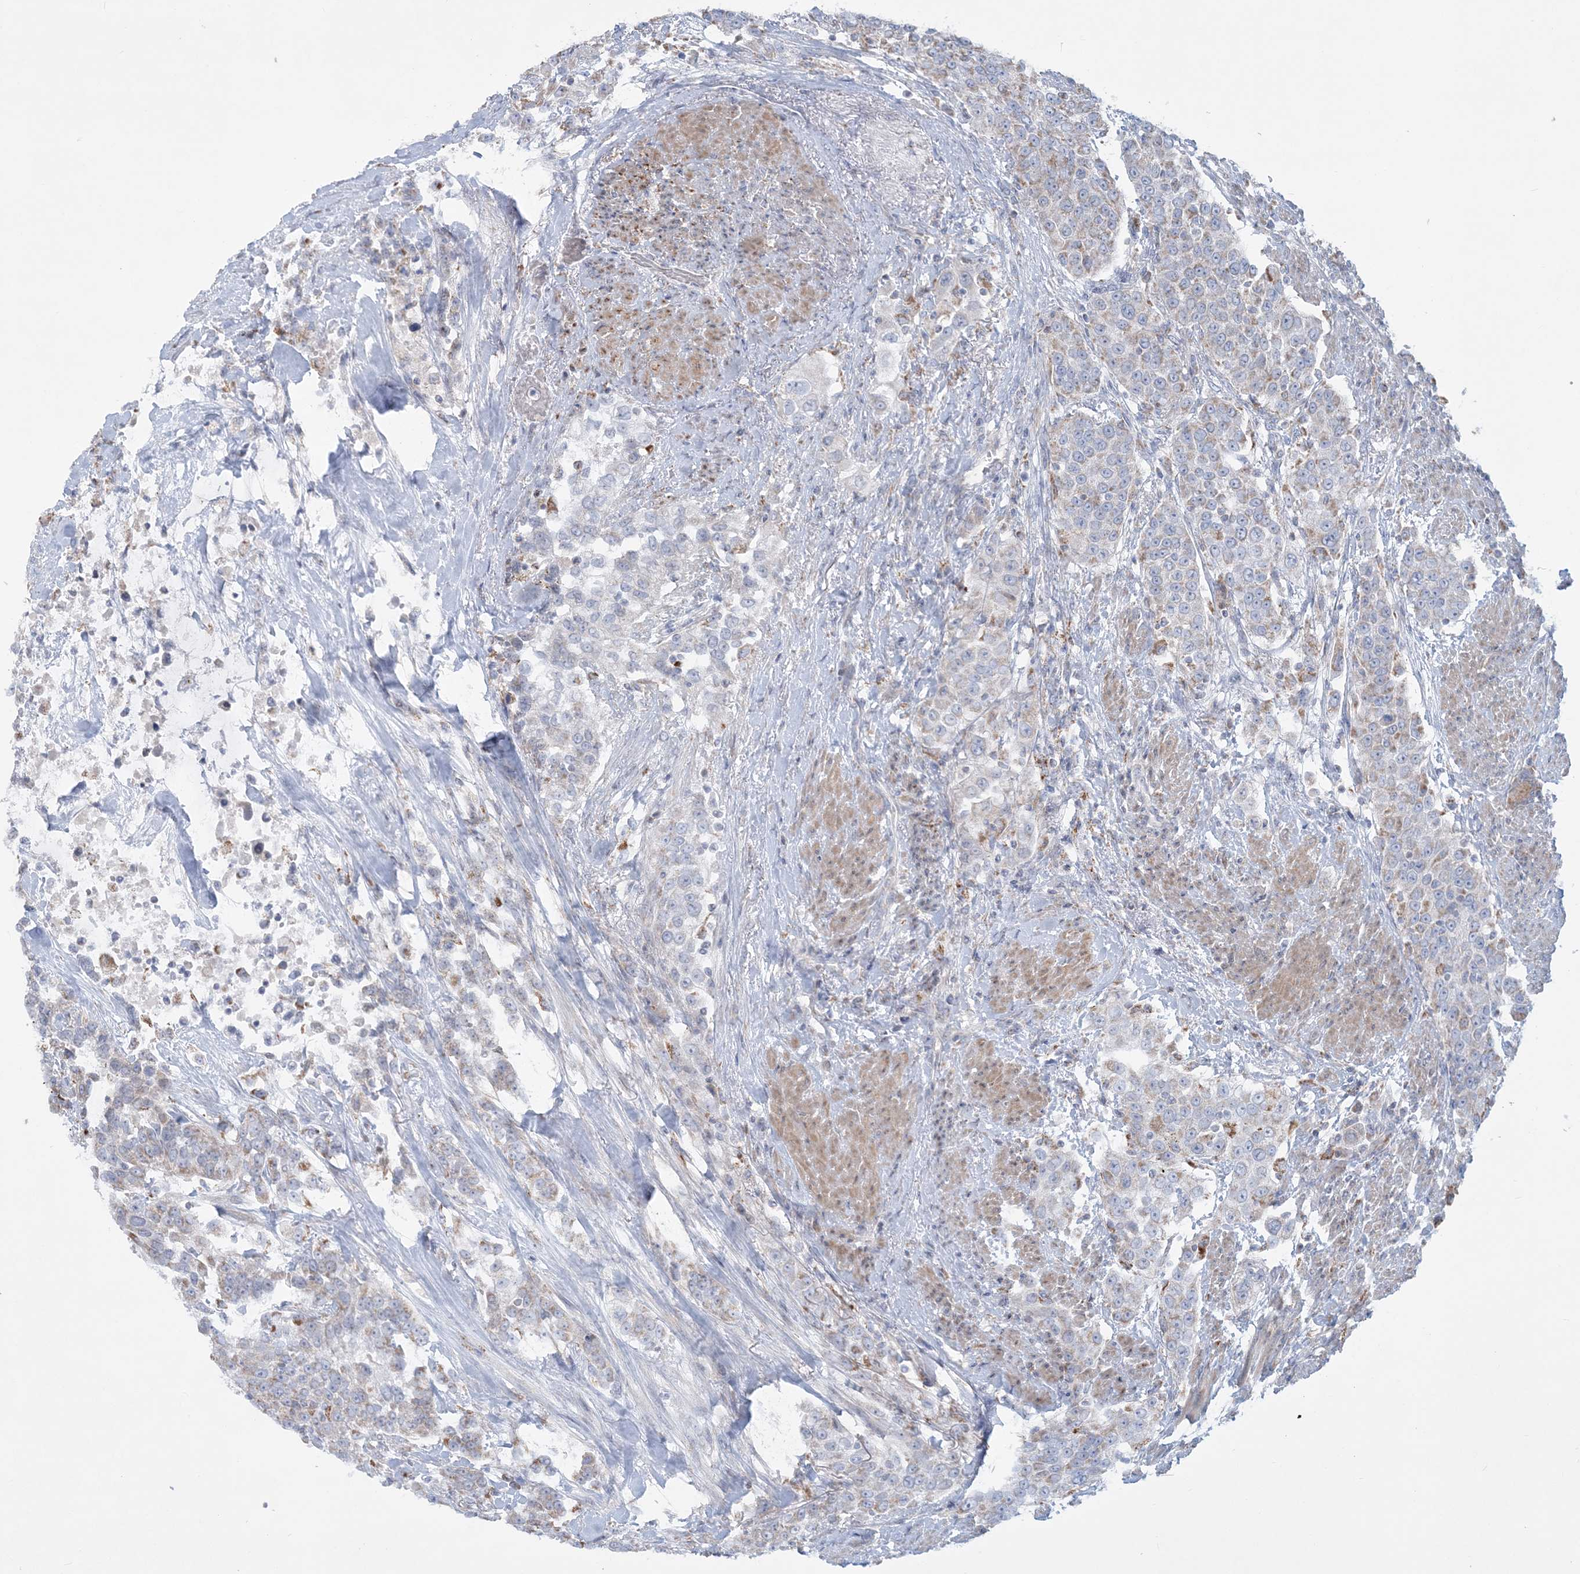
{"staining": {"intensity": "moderate", "quantity": "25%-75%", "location": "cytoplasmic/membranous"}, "tissue": "urothelial cancer", "cell_type": "Tumor cells", "image_type": "cancer", "snomed": [{"axis": "morphology", "description": "Urothelial carcinoma, High grade"}, {"axis": "topography", "description": "Urinary bladder"}], "caption": "Immunohistochemistry photomicrograph of neoplastic tissue: urothelial cancer stained using immunohistochemistry displays medium levels of moderate protein expression localized specifically in the cytoplasmic/membranous of tumor cells, appearing as a cytoplasmic/membranous brown color.", "gene": "TBC1D7", "patient": {"sex": "female", "age": 80}}